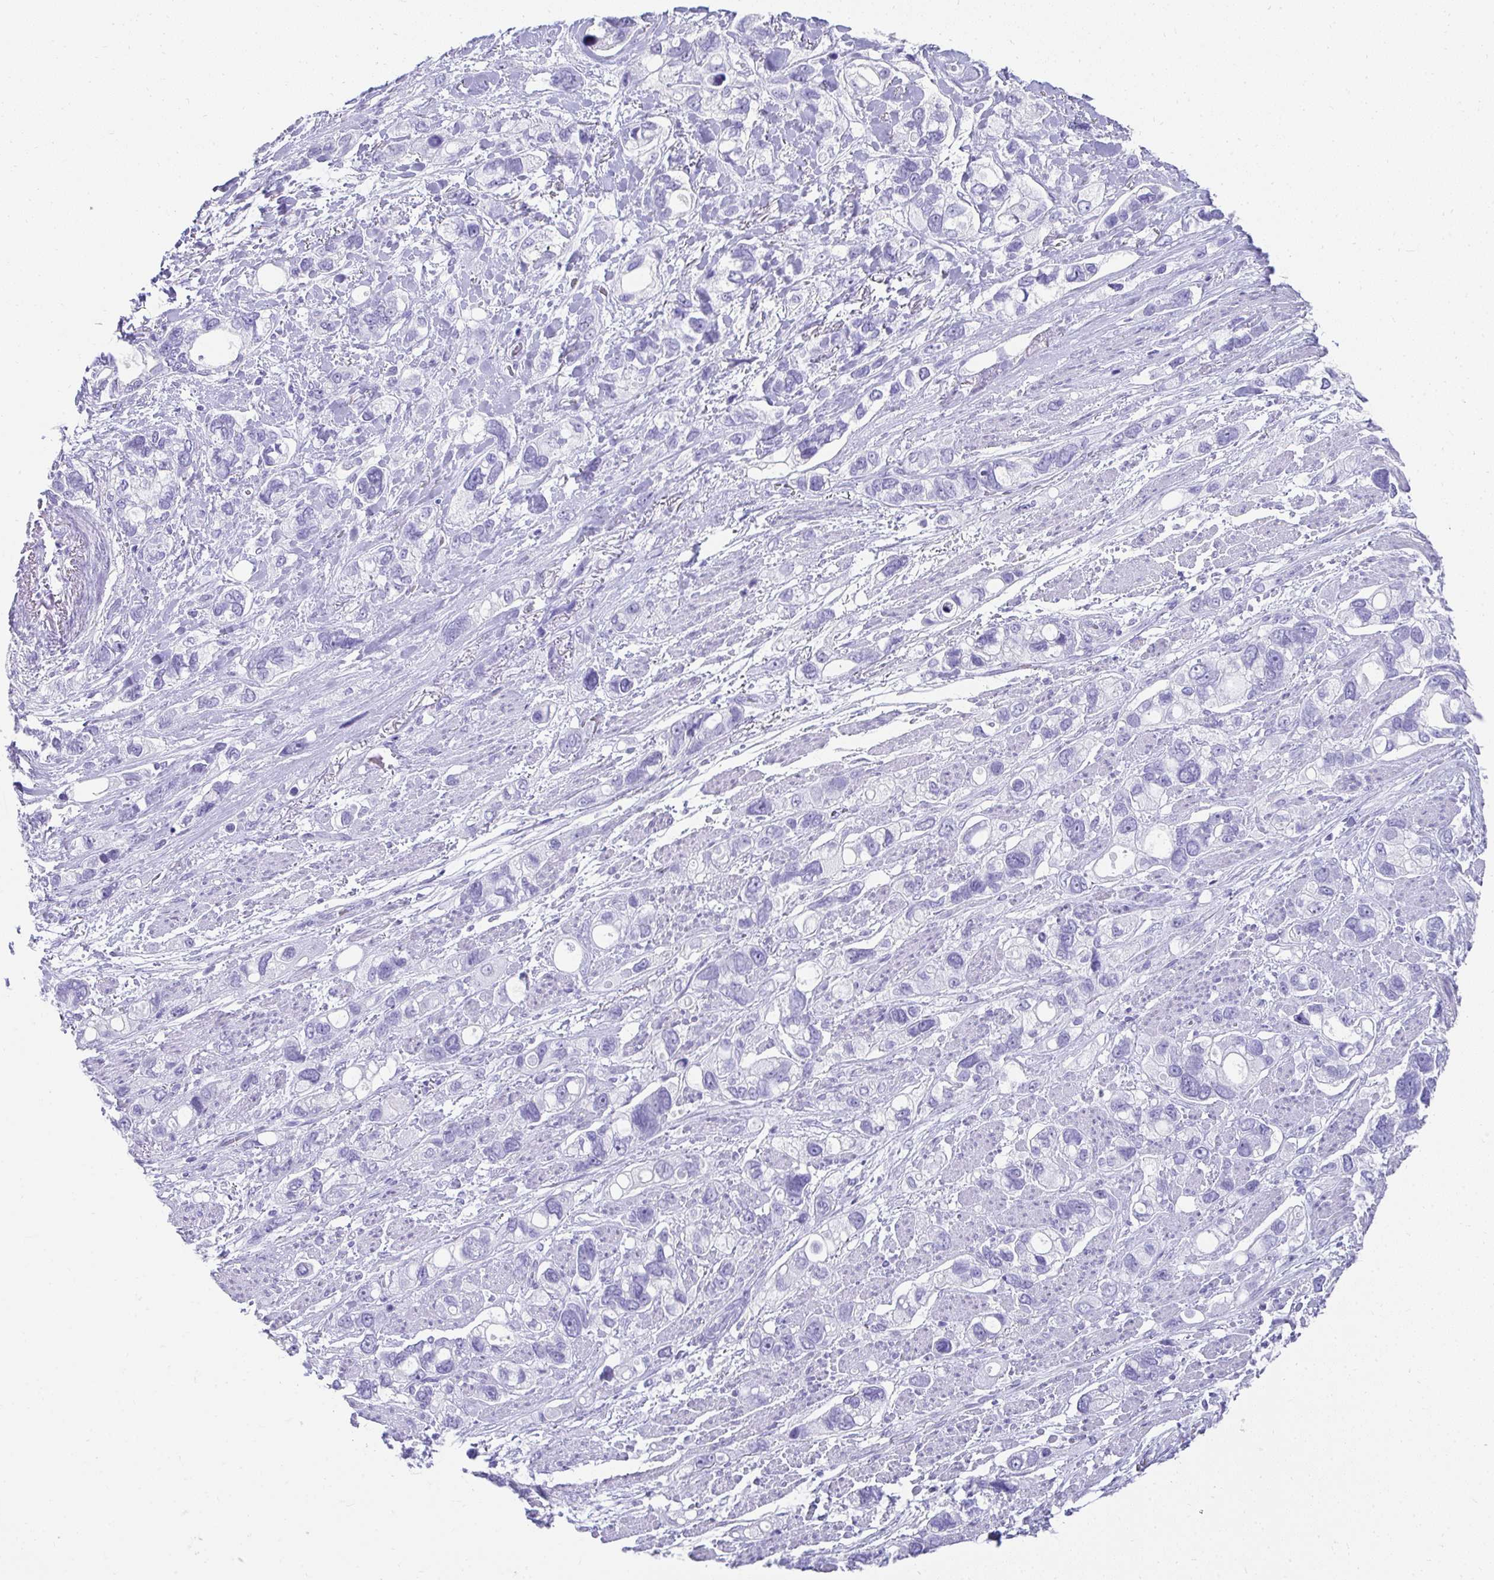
{"staining": {"intensity": "negative", "quantity": "none", "location": "none"}, "tissue": "stomach cancer", "cell_type": "Tumor cells", "image_type": "cancer", "snomed": [{"axis": "morphology", "description": "Adenocarcinoma, NOS"}, {"axis": "topography", "description": "Stomach, upper"}], "caption": "Immunohistochemistry image of human stomach cancer (adenocarcinoma) stained for a protein (brown), which reveals no positivity in tumor cells.", "gene": "TNNT1", "patient": {"sex": "female", "age": 81}}